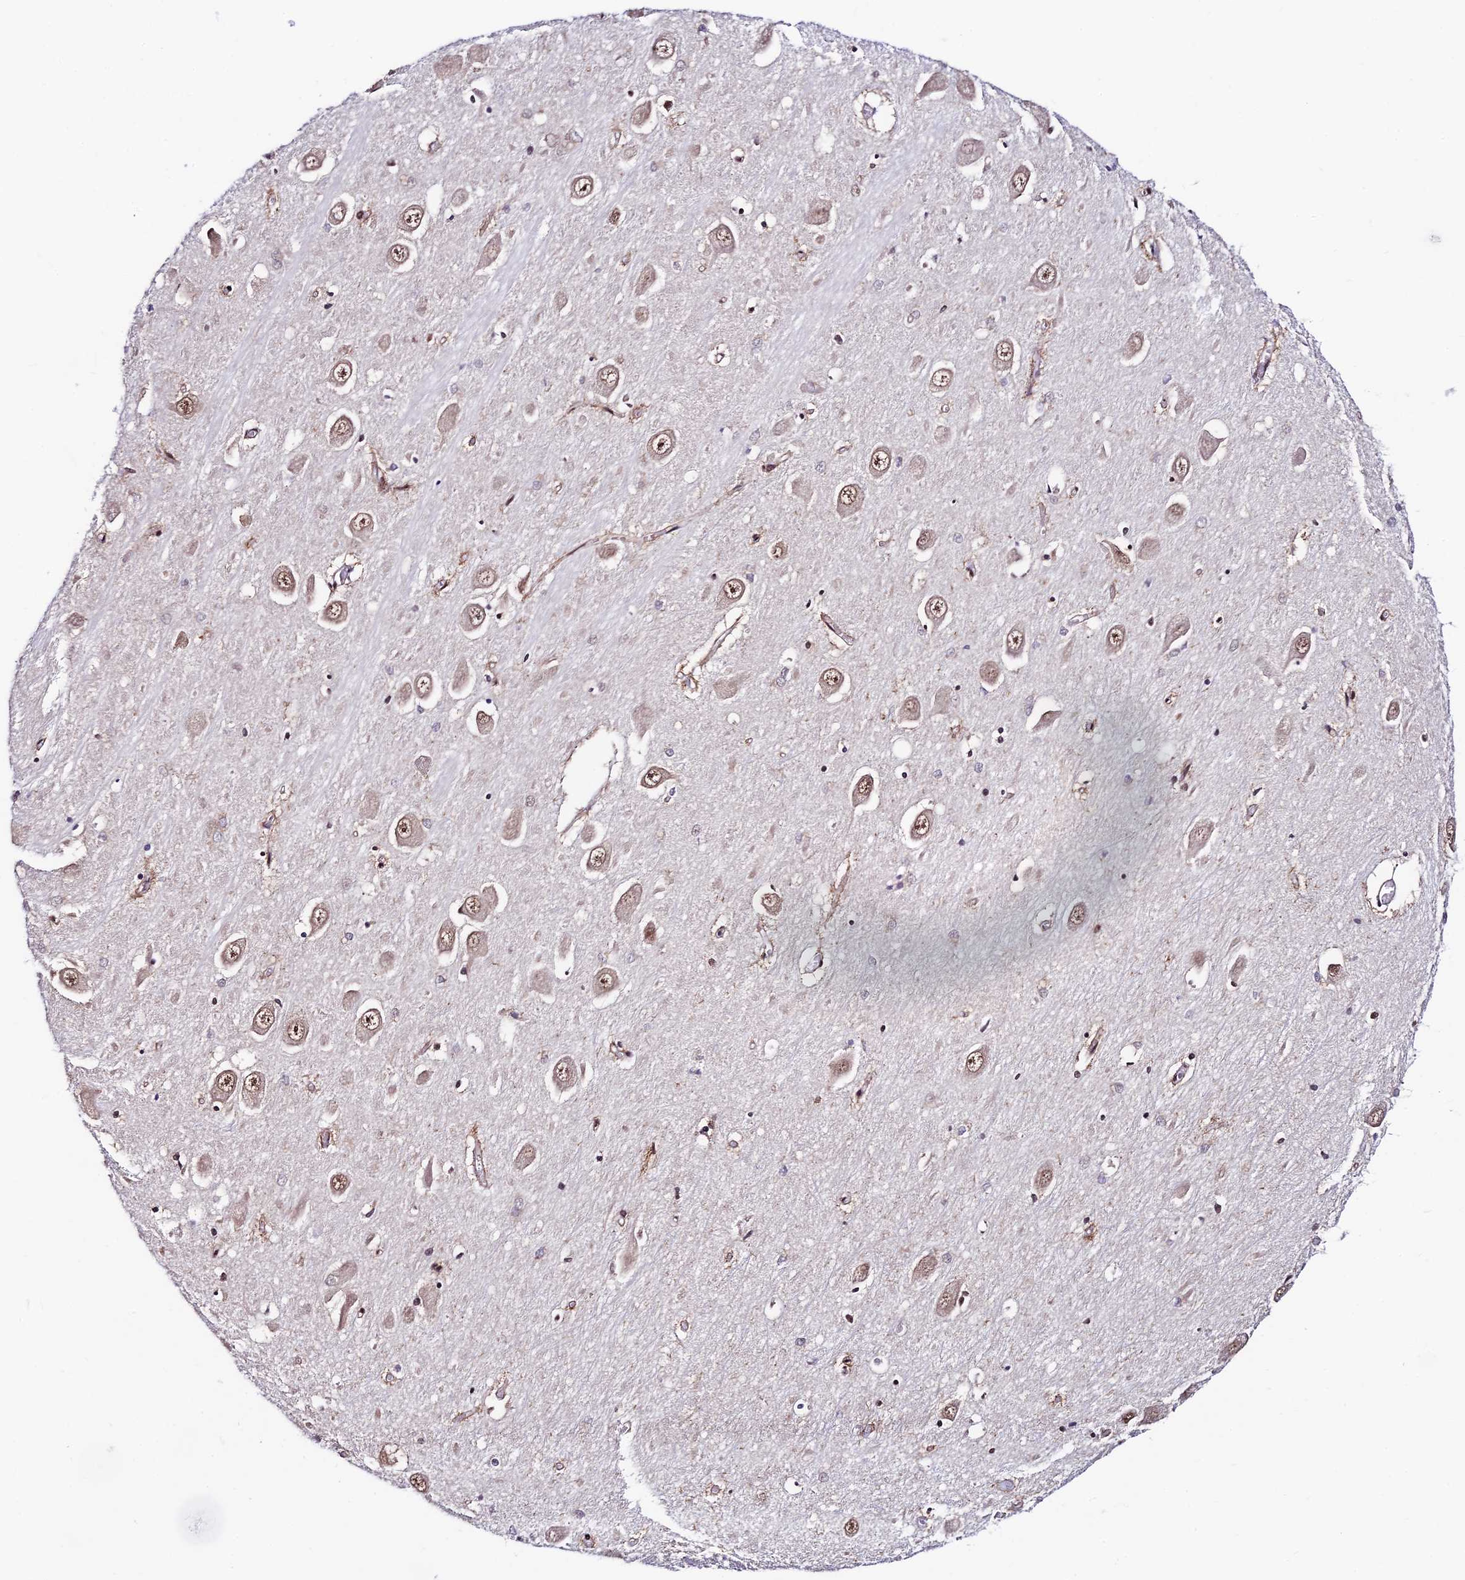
{"staining": {"intensity": "moderate", "quantity": ">75%", "location": "nuclear"}, "tissue": "hippocampus", "cell_type": "Glial cells", "image_type": "normal", "snomed": [{"axis": "morphology", "description": "Normal tissue, NOS"}, {"axis": "topography", "description": "Hippocampus"}], "caption": "Brown immunohistochemical staining in unremarkable human hippocampus reveals moderate nuclear staining in about >75% of glial cells.", "gene": "RBM42", "patient": {"sex": "male", "age": 70}}